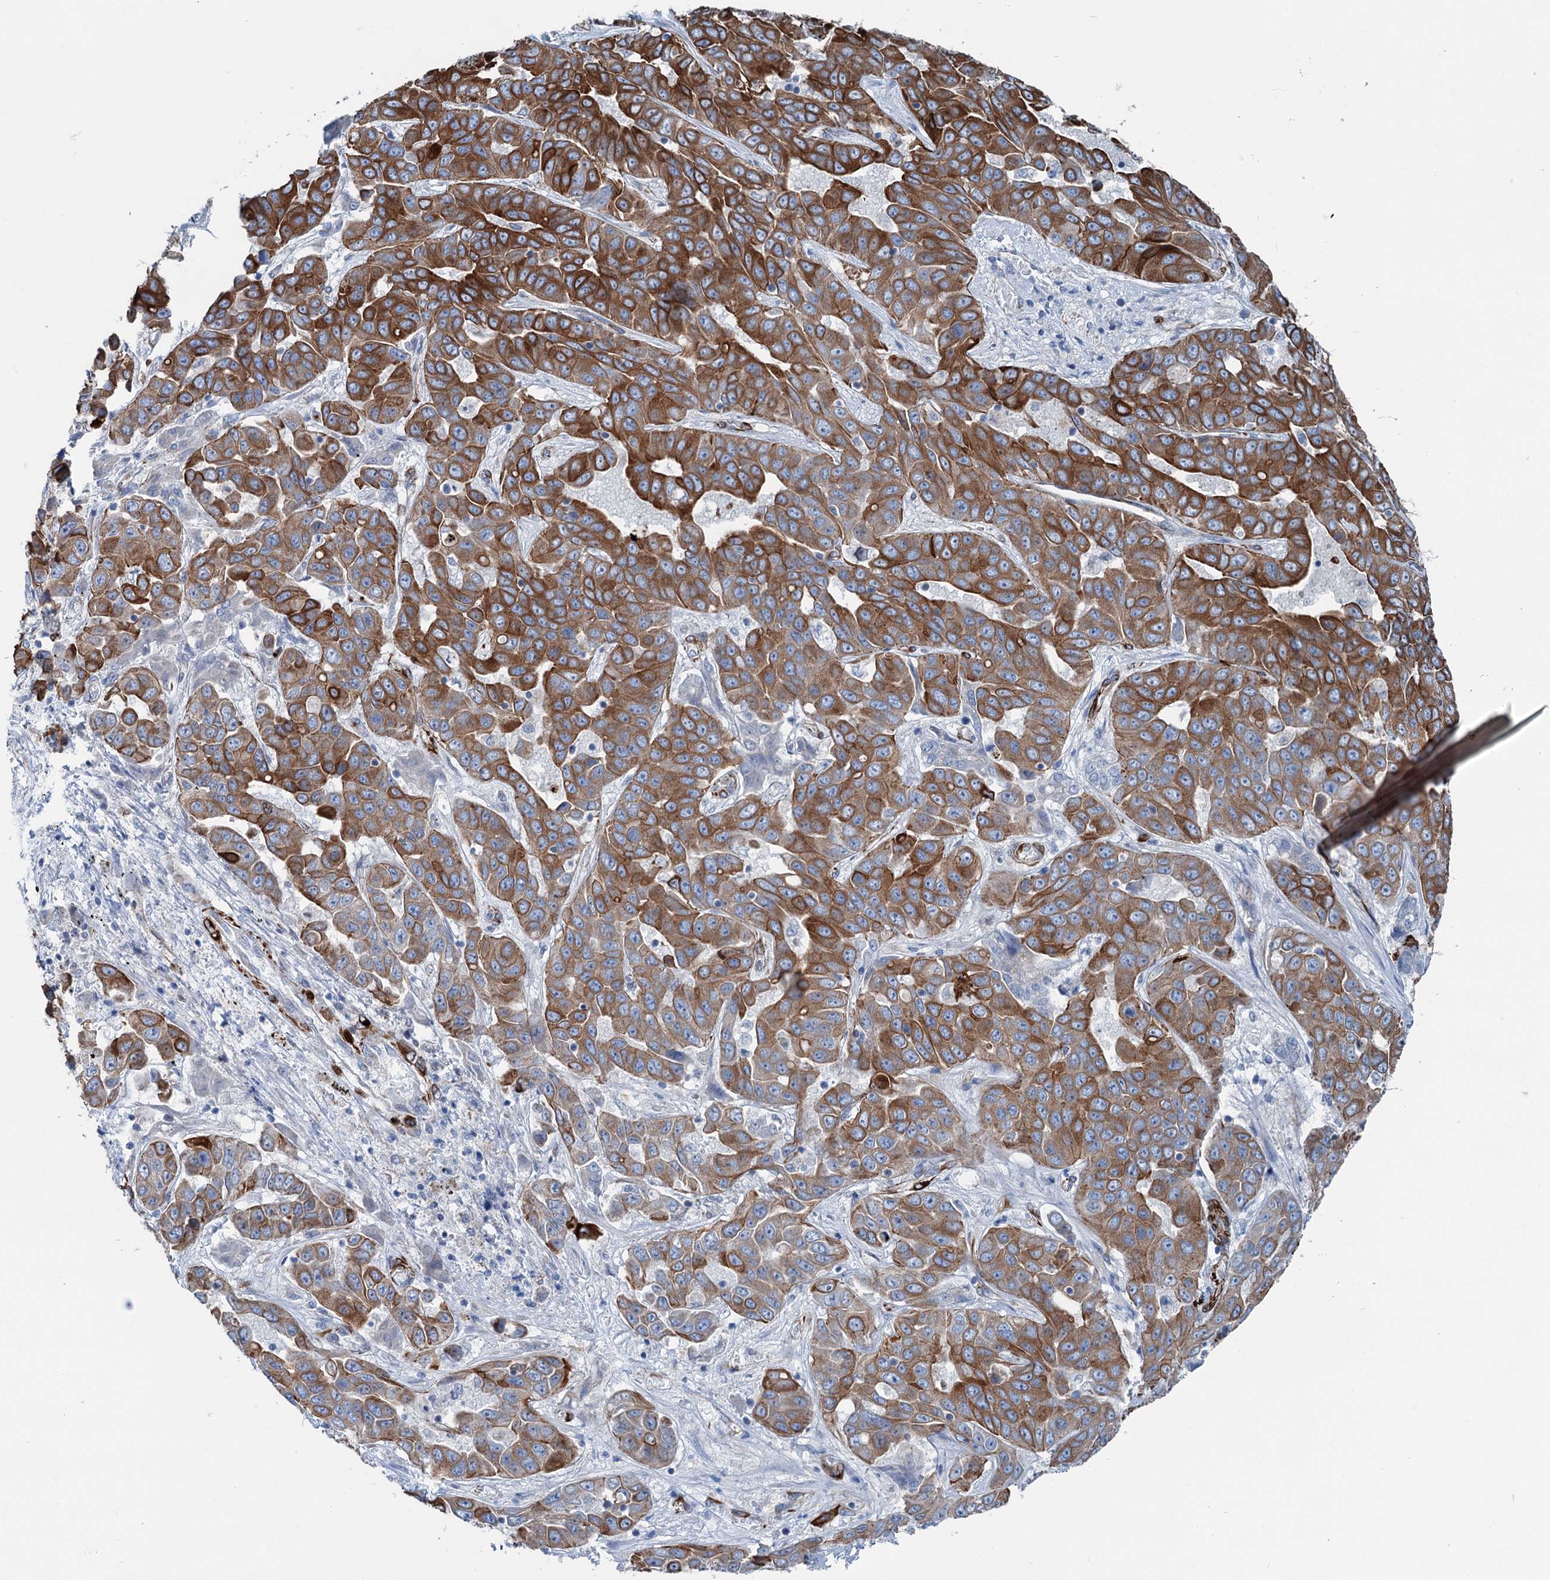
{"staining": {"intensity": "moderate", "quantity": ">75%", "location": "cytoplasmic/membranous"}, "tissue": "liver cancer", "cell_type": "Tumor cells", "image_type": "cancer", "snomed": [{"axis": "morphology", "description": "Cholangiocarcinoma"}, {"axis": "topography", "description": "Liver"}], "caption": "This photomicrograph demonstrates IHC staining of liver cancer (cholangiocarcinoma), with medium moderate cytoplasmic/membranous staining in about >75% of tumor cells.", "gene": "CALCOCO1", "patient": {"sex": "female", "age": 52}}